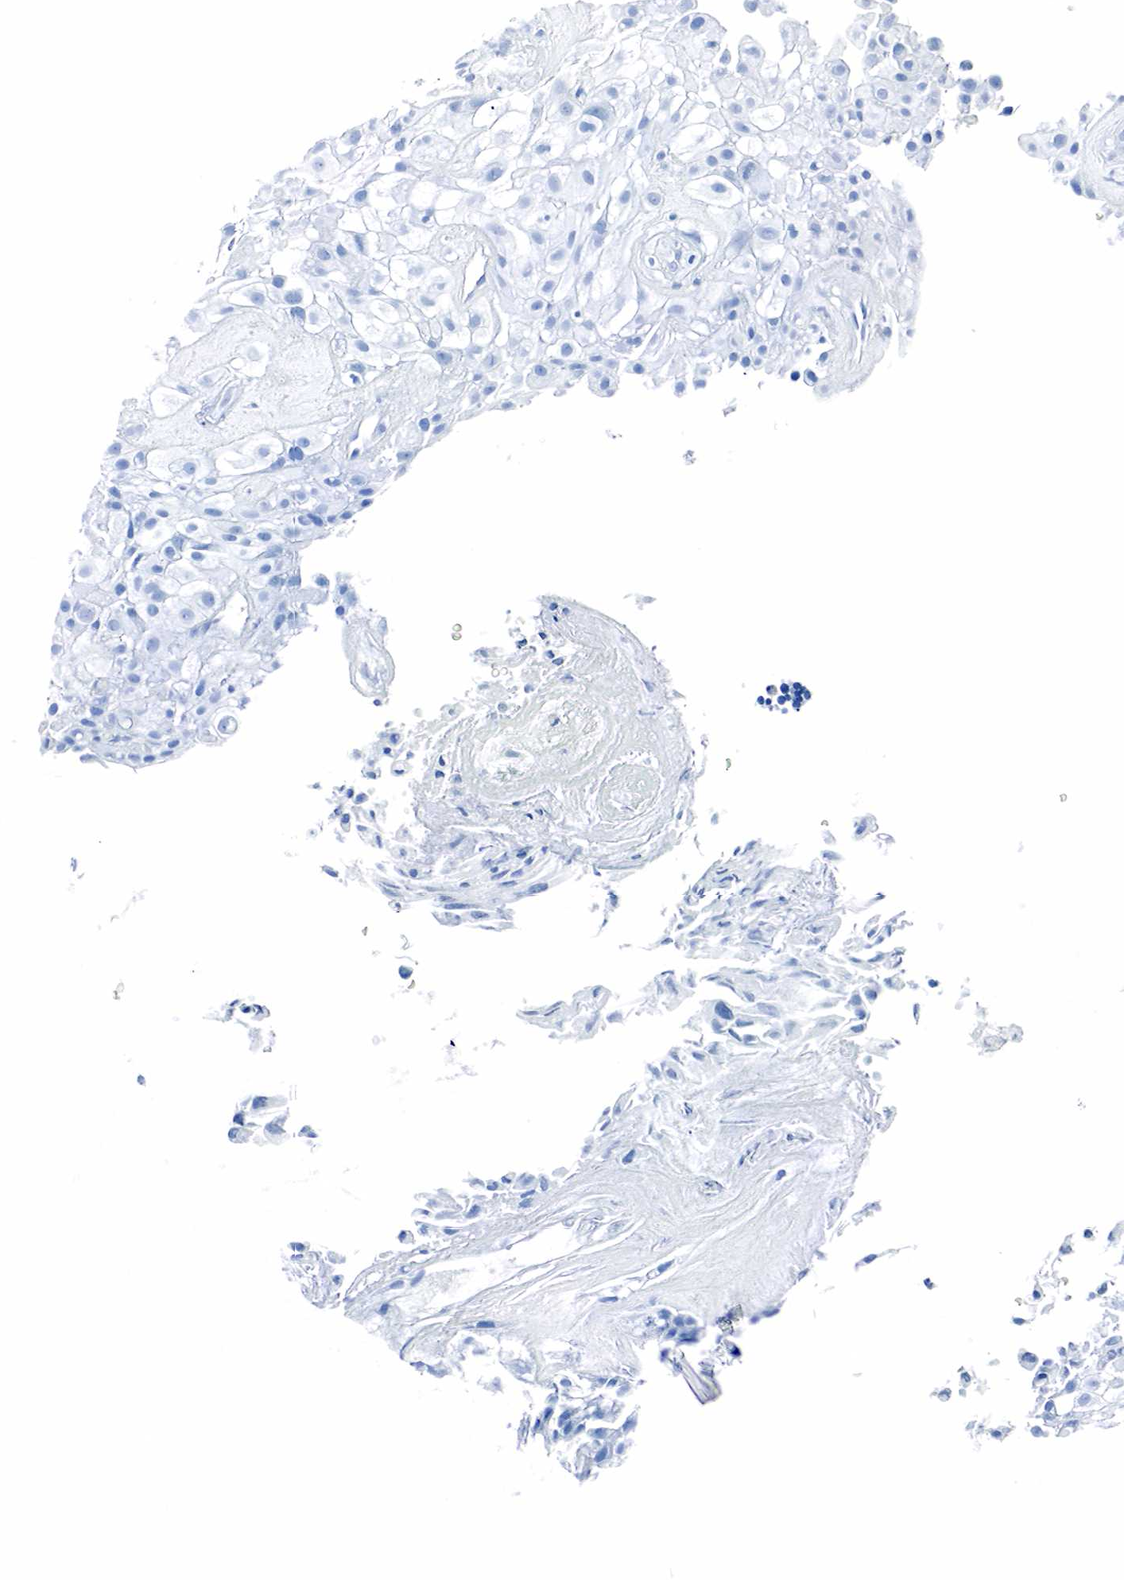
{"staining": {"intensity": "negative", "quantity": "none", "location": "none"}, "tissue": "urothelial cancer", "cell_type": "Tumor cells", "image_type": "cancer", "snomed": [{"axis": "morphology", "description": "Urothelial carcinoma, High grade"}, {"axis": "topography", "description": "Urinary bladder"}], "caption": "This is an immunohistochemistry photomicrograph of urothelial cancer. There is no positivity in tumor cells.", "gene": "GAST", "patient": {"sex": "male", "age": 56}}